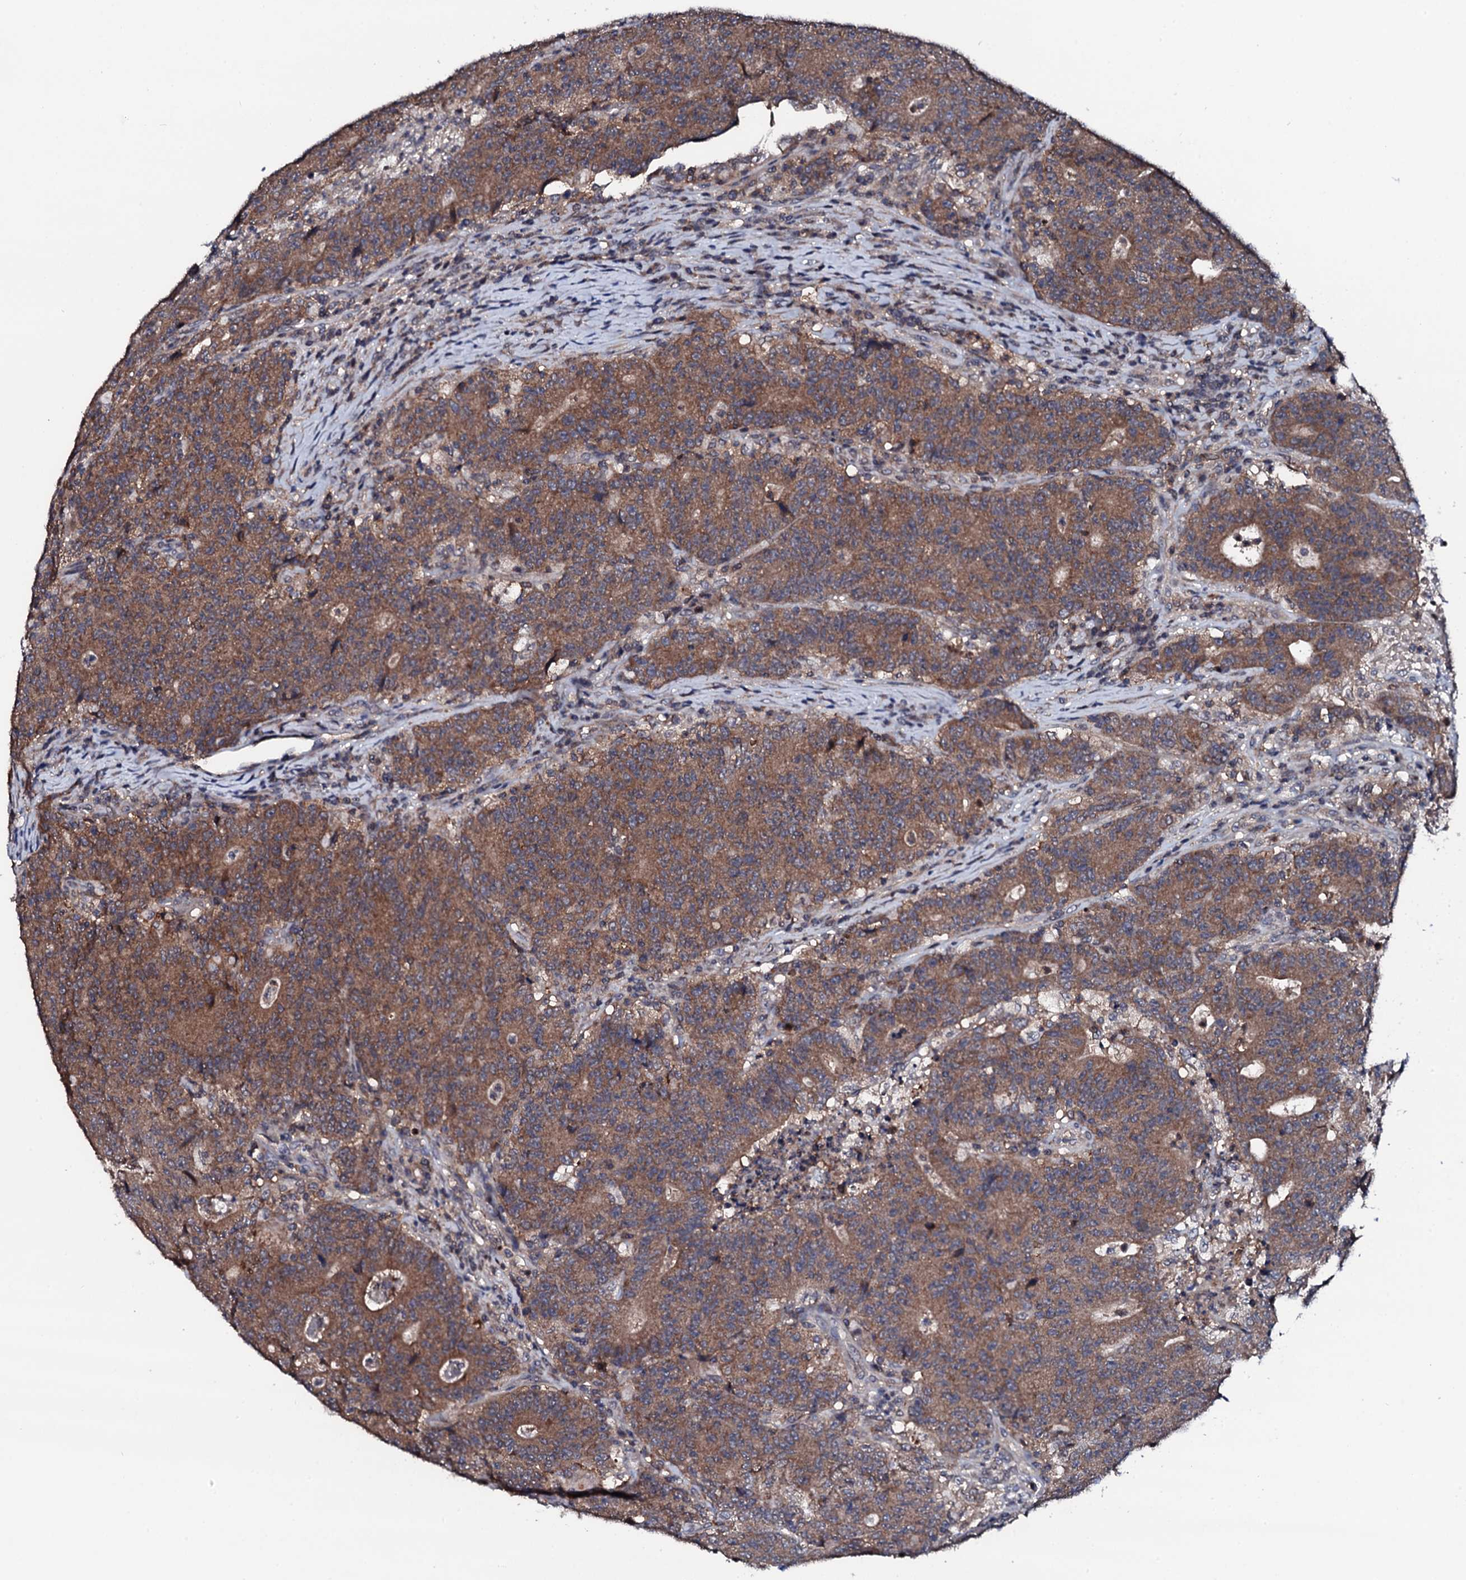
{"staining": {"intensity": "moderate", "quantity": ">75%", "location": "cytoplasmic/membranous"}, "tissue": "colorectal cancer", "cell_type": "Tumor cells", "image_type": "cancer", "snomed": [{"axis": "morphology", "description": "Adenocarcinoma, NOS"}, {"axis": "topography", "description": "Colon"}], "caption": "Immunohistochemistry (IHC) of human colorectal cancer (adenocarcinoma) exhibits medium levels of moderate cytoplasmic/membranous staining in approximately >75% of tumor cells.", "gene": "EDC3", "patient": {"sex": "female", "age": 75}}